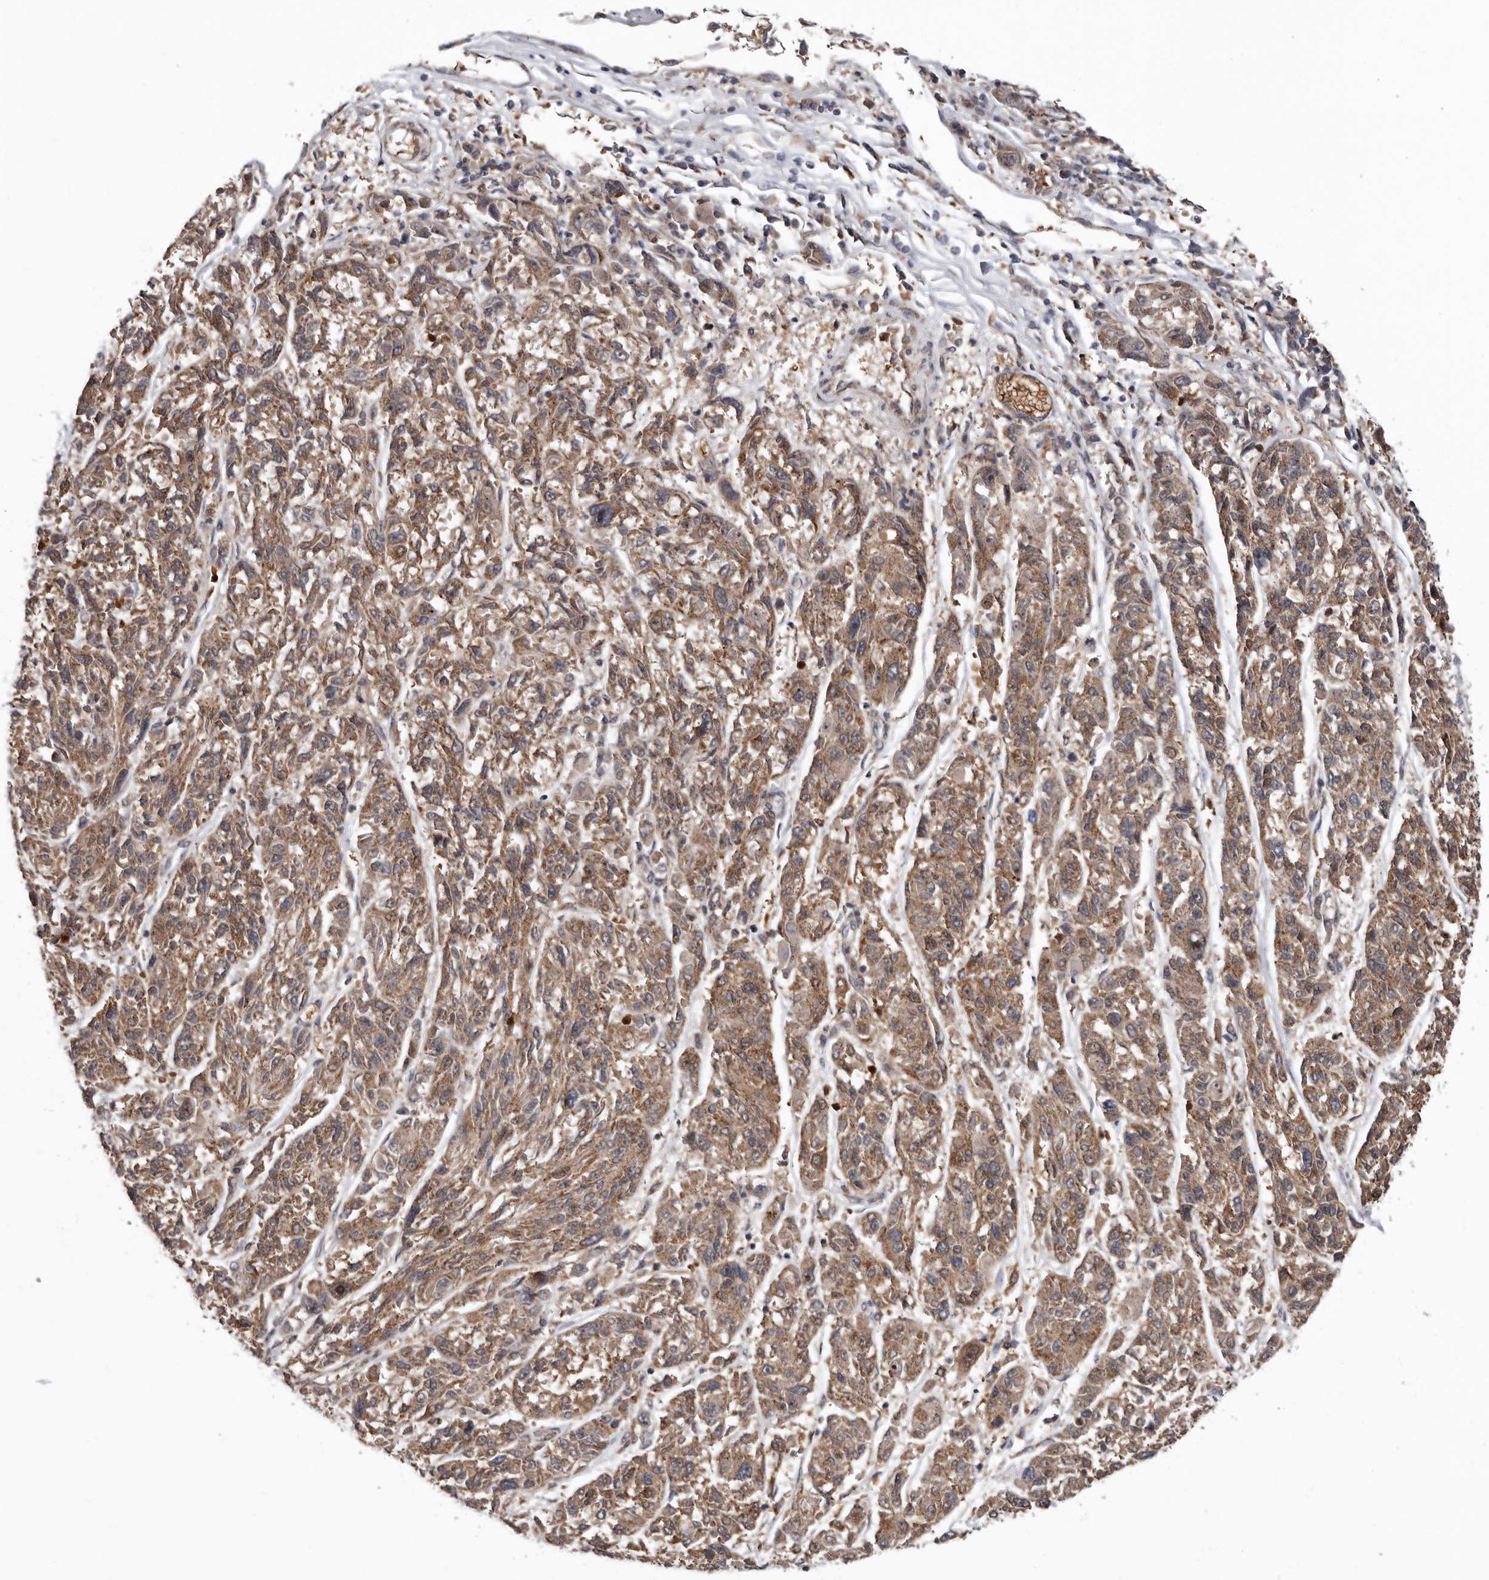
{"staining": {"intensity": "moderate", "quantity": ">75%", "location": "cytoplasmic/membranous"}, "tissue": "melanoma", "cell_type": "Tumor cells", "image_type": "cancer", "snomed": [{"axis": "morphology", "description": "Malignant melanoma, NOS"}, {"axis": "topography", "description": "Skin"}], "caption": "Immunohistochemical staining of human melanoma exhibits medium levels of moderate cytoplasmic/membranous staining in approximately >75% of tumor cells.", "gene": "FGFR4", "patient": {"sex": "male", "age": 53}}